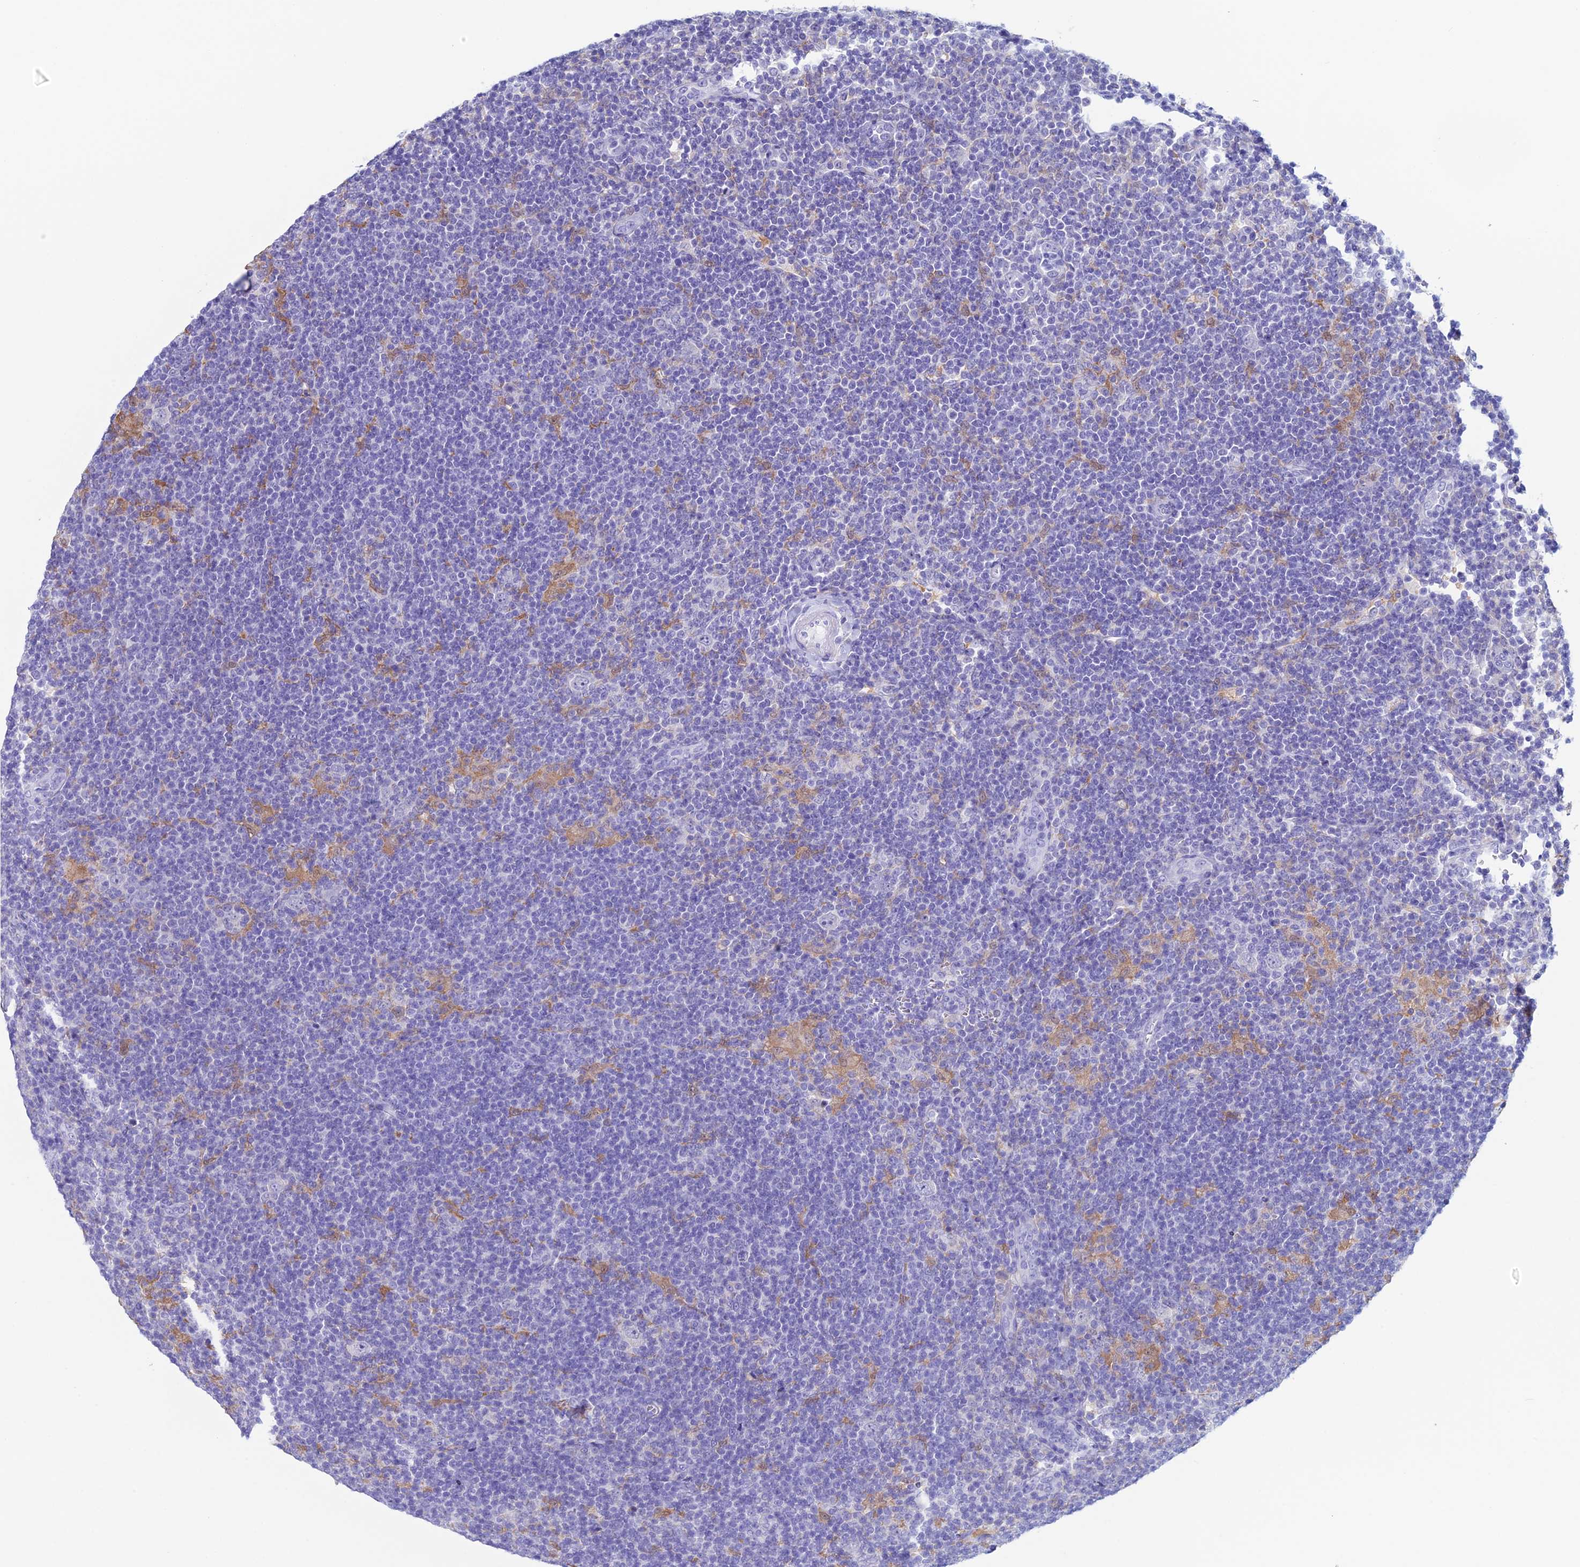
{"staining": {"intensity": "negative", "quantity": "none", "location": "none"}, "tissue": "lymphoma", "cell_type": "Tumor cells", "image_type": "cancer", "snomed": [{"axis": "morphology", "description": "Hodgkin's disease, NOS"}, {"axis": "topography", "description": "Lymph node"}], "caption": "Immunohistochemistry (IHC) image of human Hodgkin's disease stained for a protein (brown), which displays no staining in tumor cells.", "gene": "KCNK17", "patient": {"sex": "female", "age": 57}}